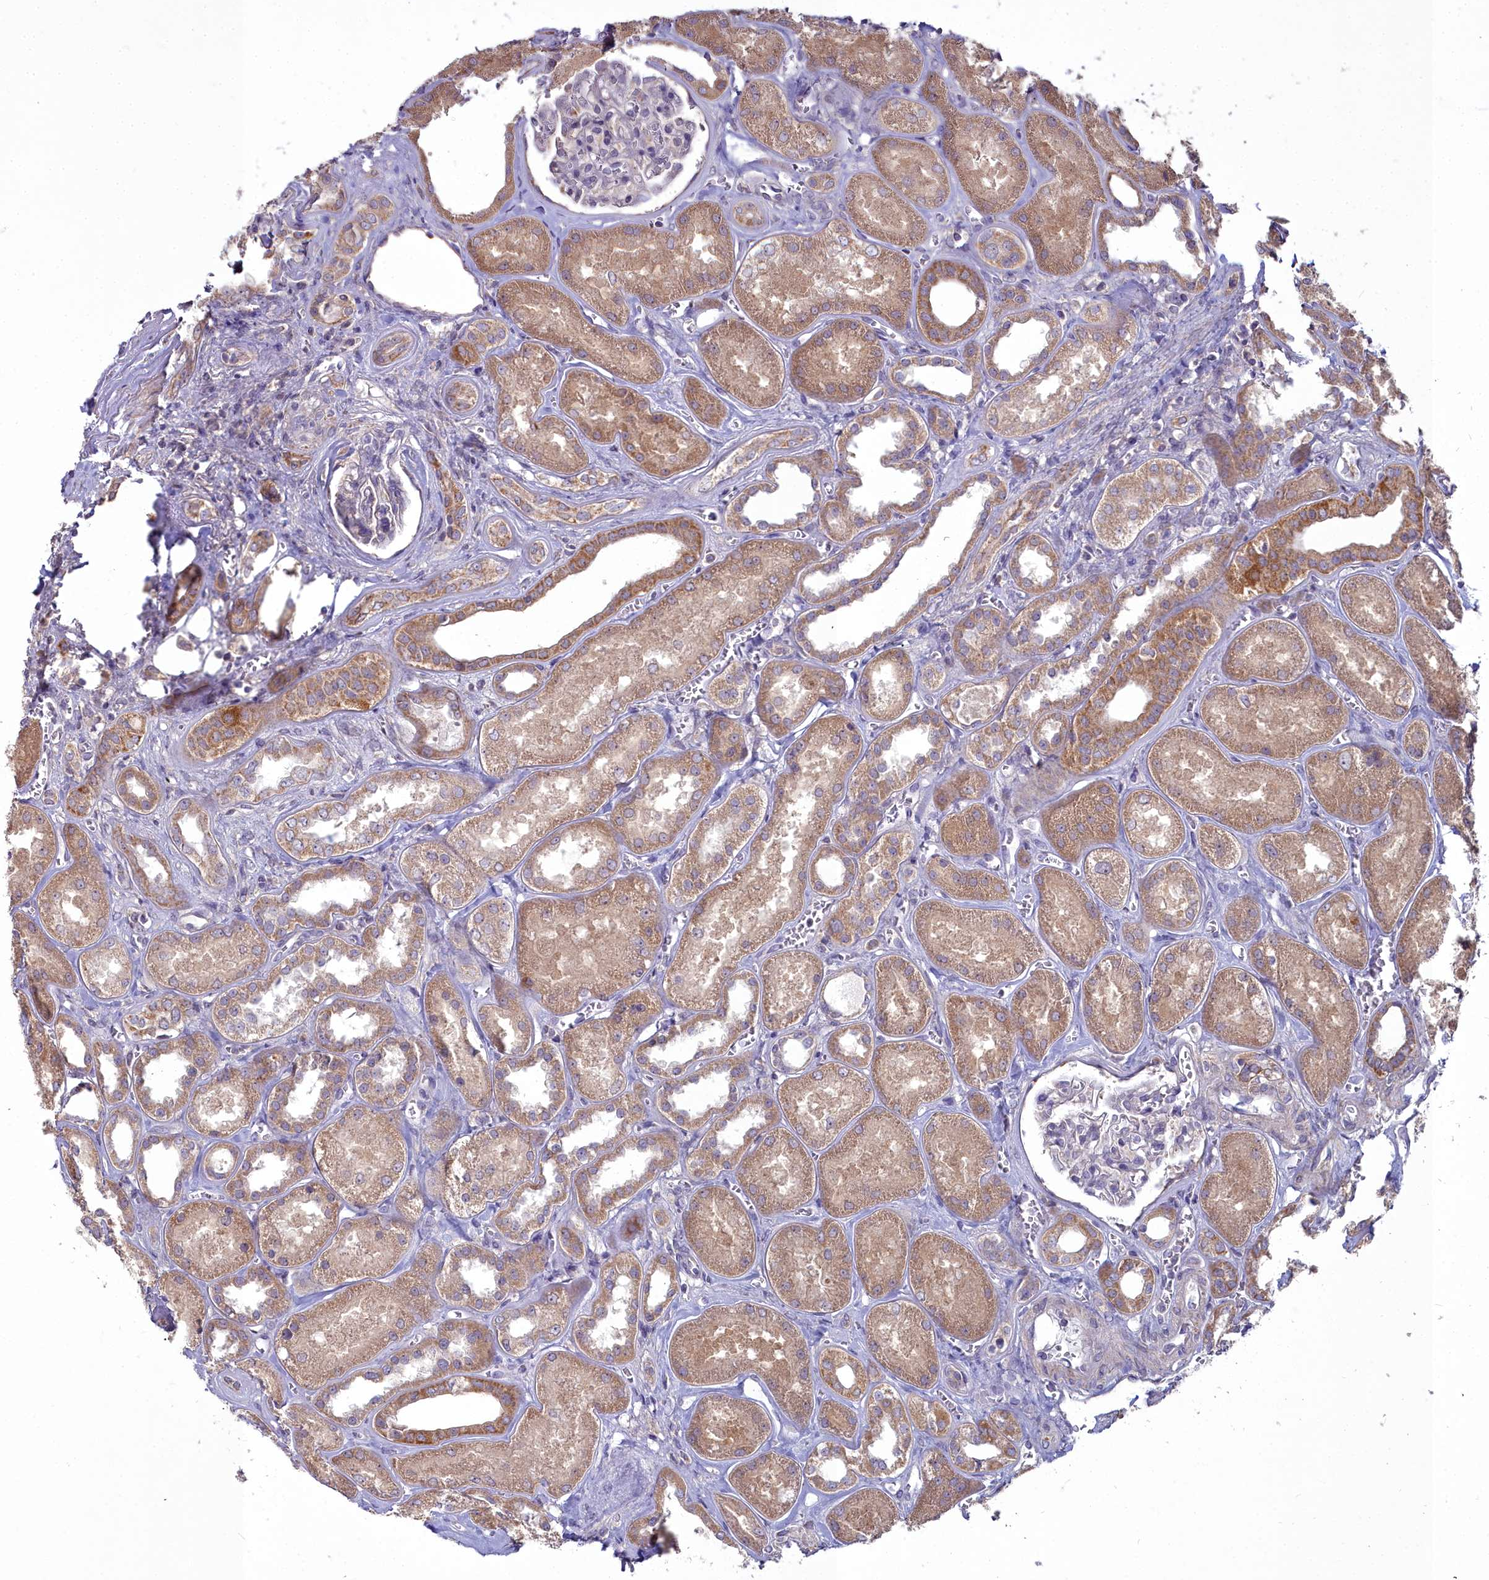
{"staining": {"intensity": "negative", "quantity": "none", "location": "none"}, "tissue": "kidney", "cell_type": "Cells in glomeruli", "image_type": "normal", "snomed": [{"axis": "morphology", "description": "Normal tissue, NOS"}, {"axis": "morphology", "description": "Adenocarcinoma, NOS"}, {"axis": "topography", "description": "Kidney"}], "caption": "Immunohistochemistry (IHC) of benign kidney demonstrates no staining in cells in glomeruli. (Stains: DAB (3,3'-diaminobenzidine) immunohistochemistry (IHC) with hematoxylin counter stain, Microscopy: brightfield microscopy at high magnification).", "gene": "MICU2", "patient": {"sex": "female", "age": 68}}